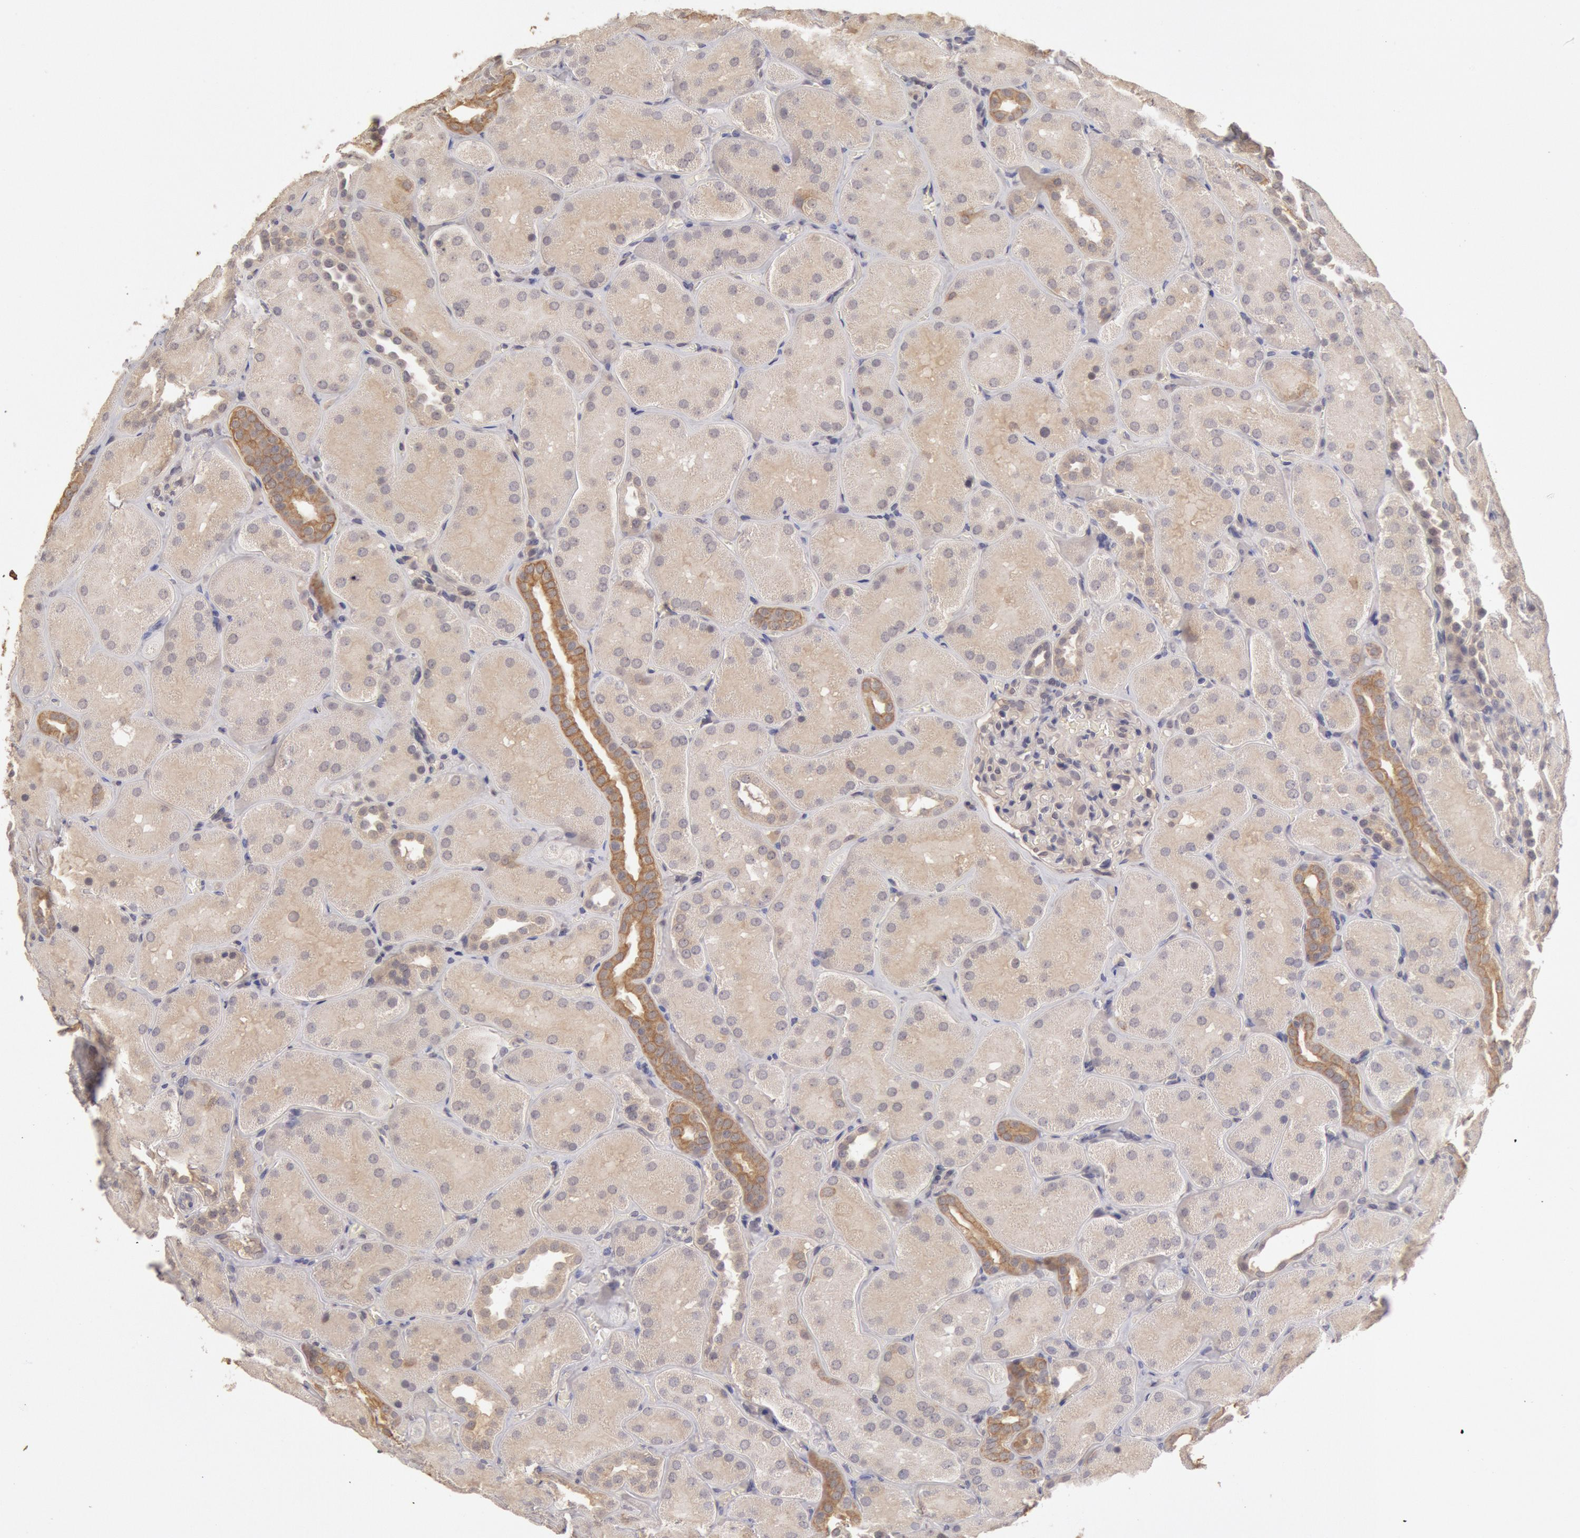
{"staining": {"intensity": "negative", "quantity": "none", "location": "none"}, "tissue": "kidney", "cell_type": "Cells in glomeruli", "image_type": "normal", "snomed": [{"axis": "morphology", "description": "Normal tissue, NOS"}, {"axis": "topography", "description": "Kidney"}], "caption": "The IHC image has no significant positivity in cells in glomeruli of kidney.", "gene": "ZFP36L1", "patient": {"sex": "male", "age": 28}}